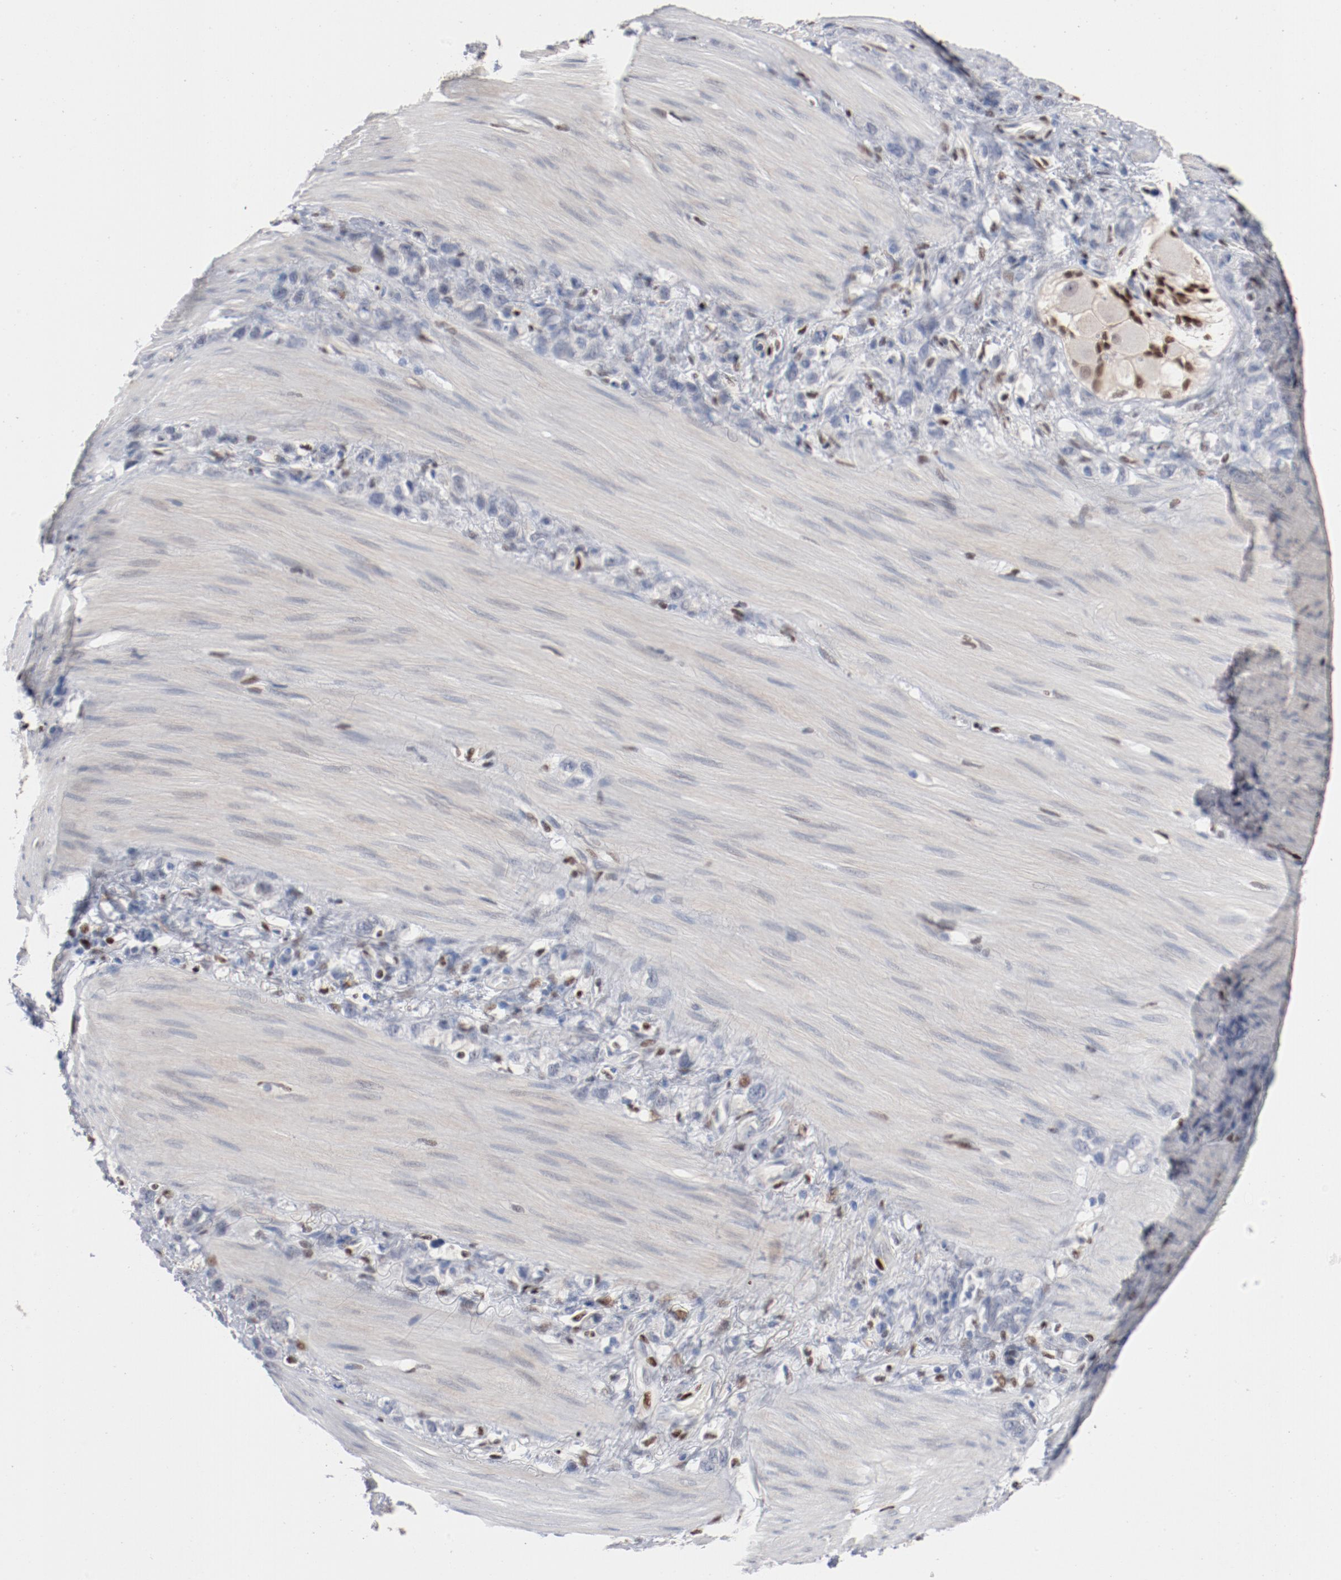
{"staining": {"intensity": "negative", "quantity": "none", "location": "none"}, "tissue": "stomach cancer", "cell_type": "Tumor cells", "image_type": "cancer", "snomed": [{"axis": "morphology", "description": "Normal tissue, NOS"}, {"axis": "morphology", "description": "Adenocarcinoma, NOS"}, {"axis": "morphology", "description": "Adenocarcinoma, High grade"}, {"axis": "topography", "description": "Stomach, upper"}, {"axis": "topography", "description": "Stomach"}], "caption": "This image is of stomach cancer stained with immunohistochemistry to label a protein in brown with the nuclei are counter-stained blue. There is no staining in tumor cells.", "gene": "ZEB2", "patient": {"sex": "female", "age": 65}}